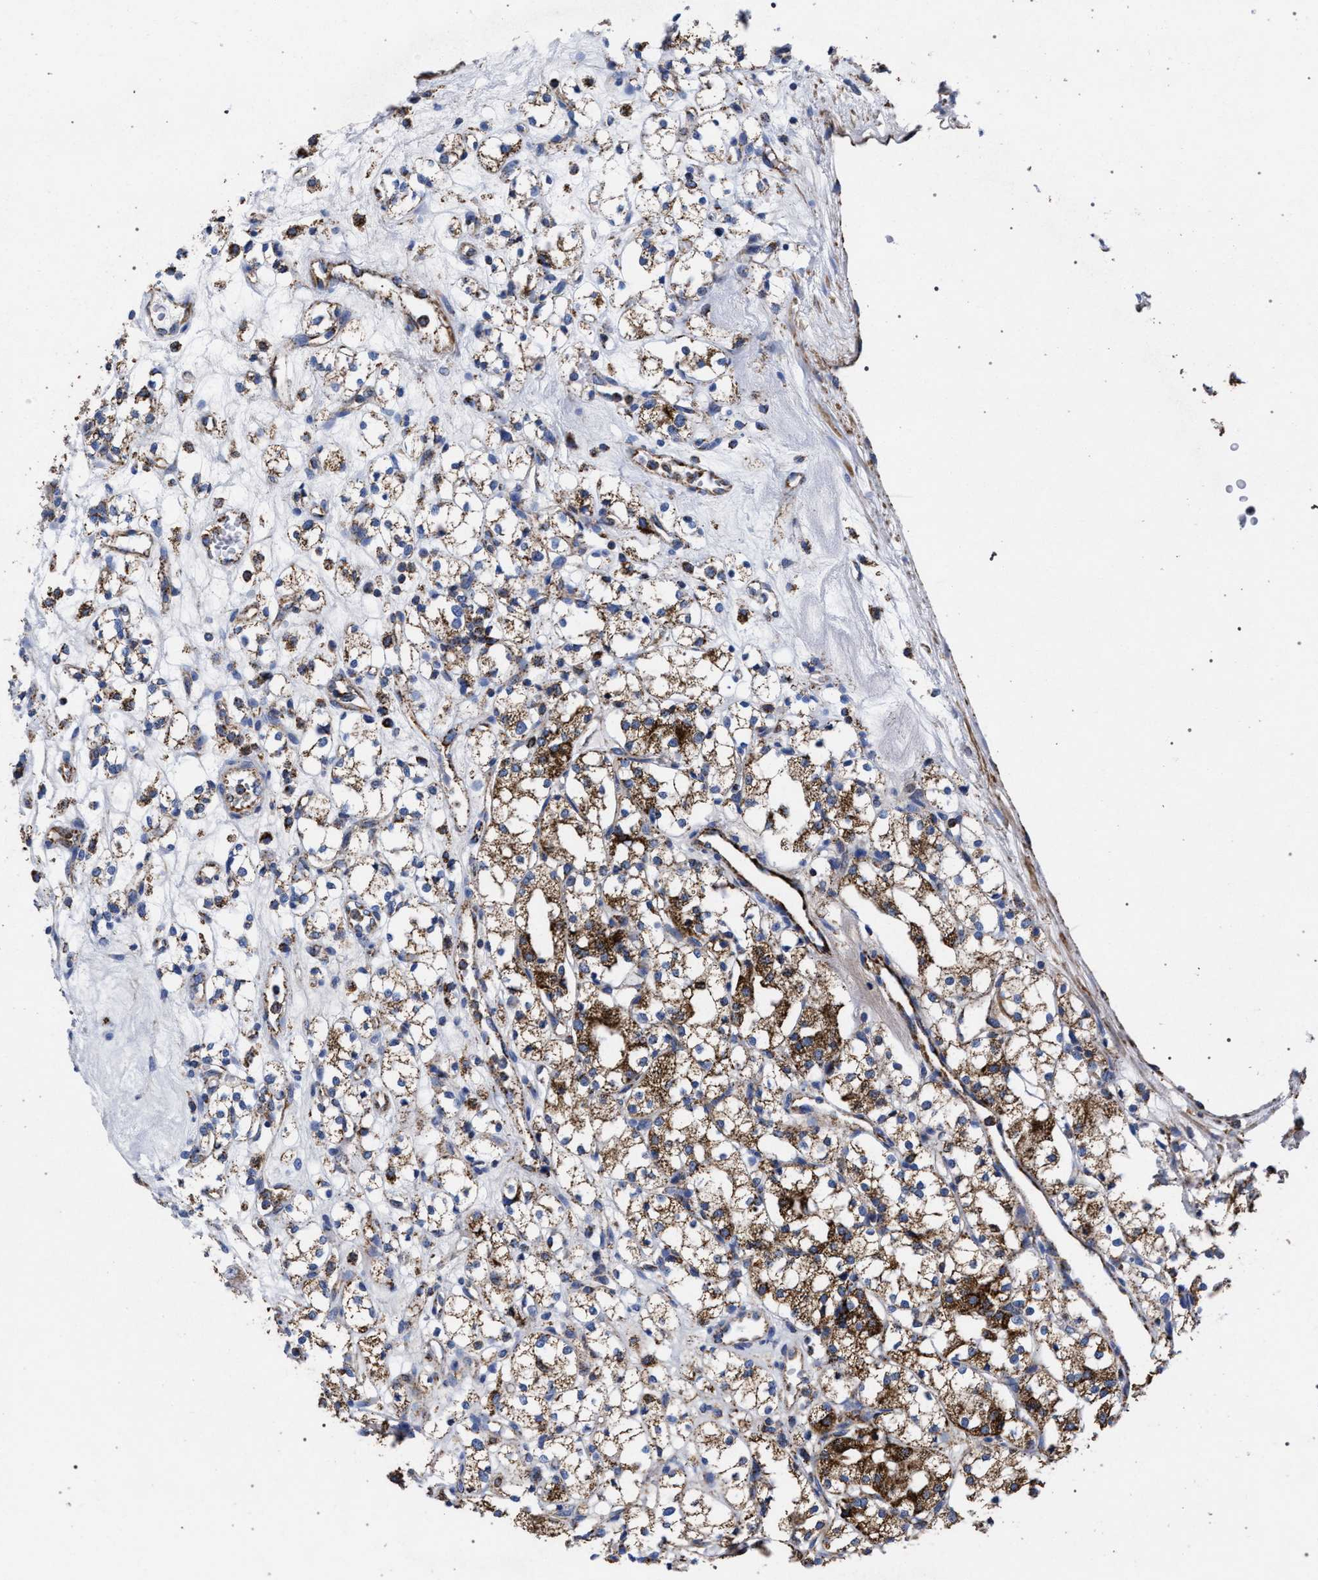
{"staining": {"intensity": "moderate", "quantity": ">75%", "location": "cytoplasmic/membranous"}, "tissue": "renal cancer", "cell_type": "Tumor cells", "image_type": "cancer", "snomed": [{"axis": "morphology", "description": "Adenocarcinoma, NOS"}, {"axis": "topography", "description": "Kidney"}], "caption": "This micrograph shows renal cancer stained with IHC to label a protein in brown. The cytoplasmic/membranous of tumor cells show moderate positivity for the protein. Nuclei are counter-stained blue.", "gene": "ACADS", "patient": {"sex": "male", "age": 77}}